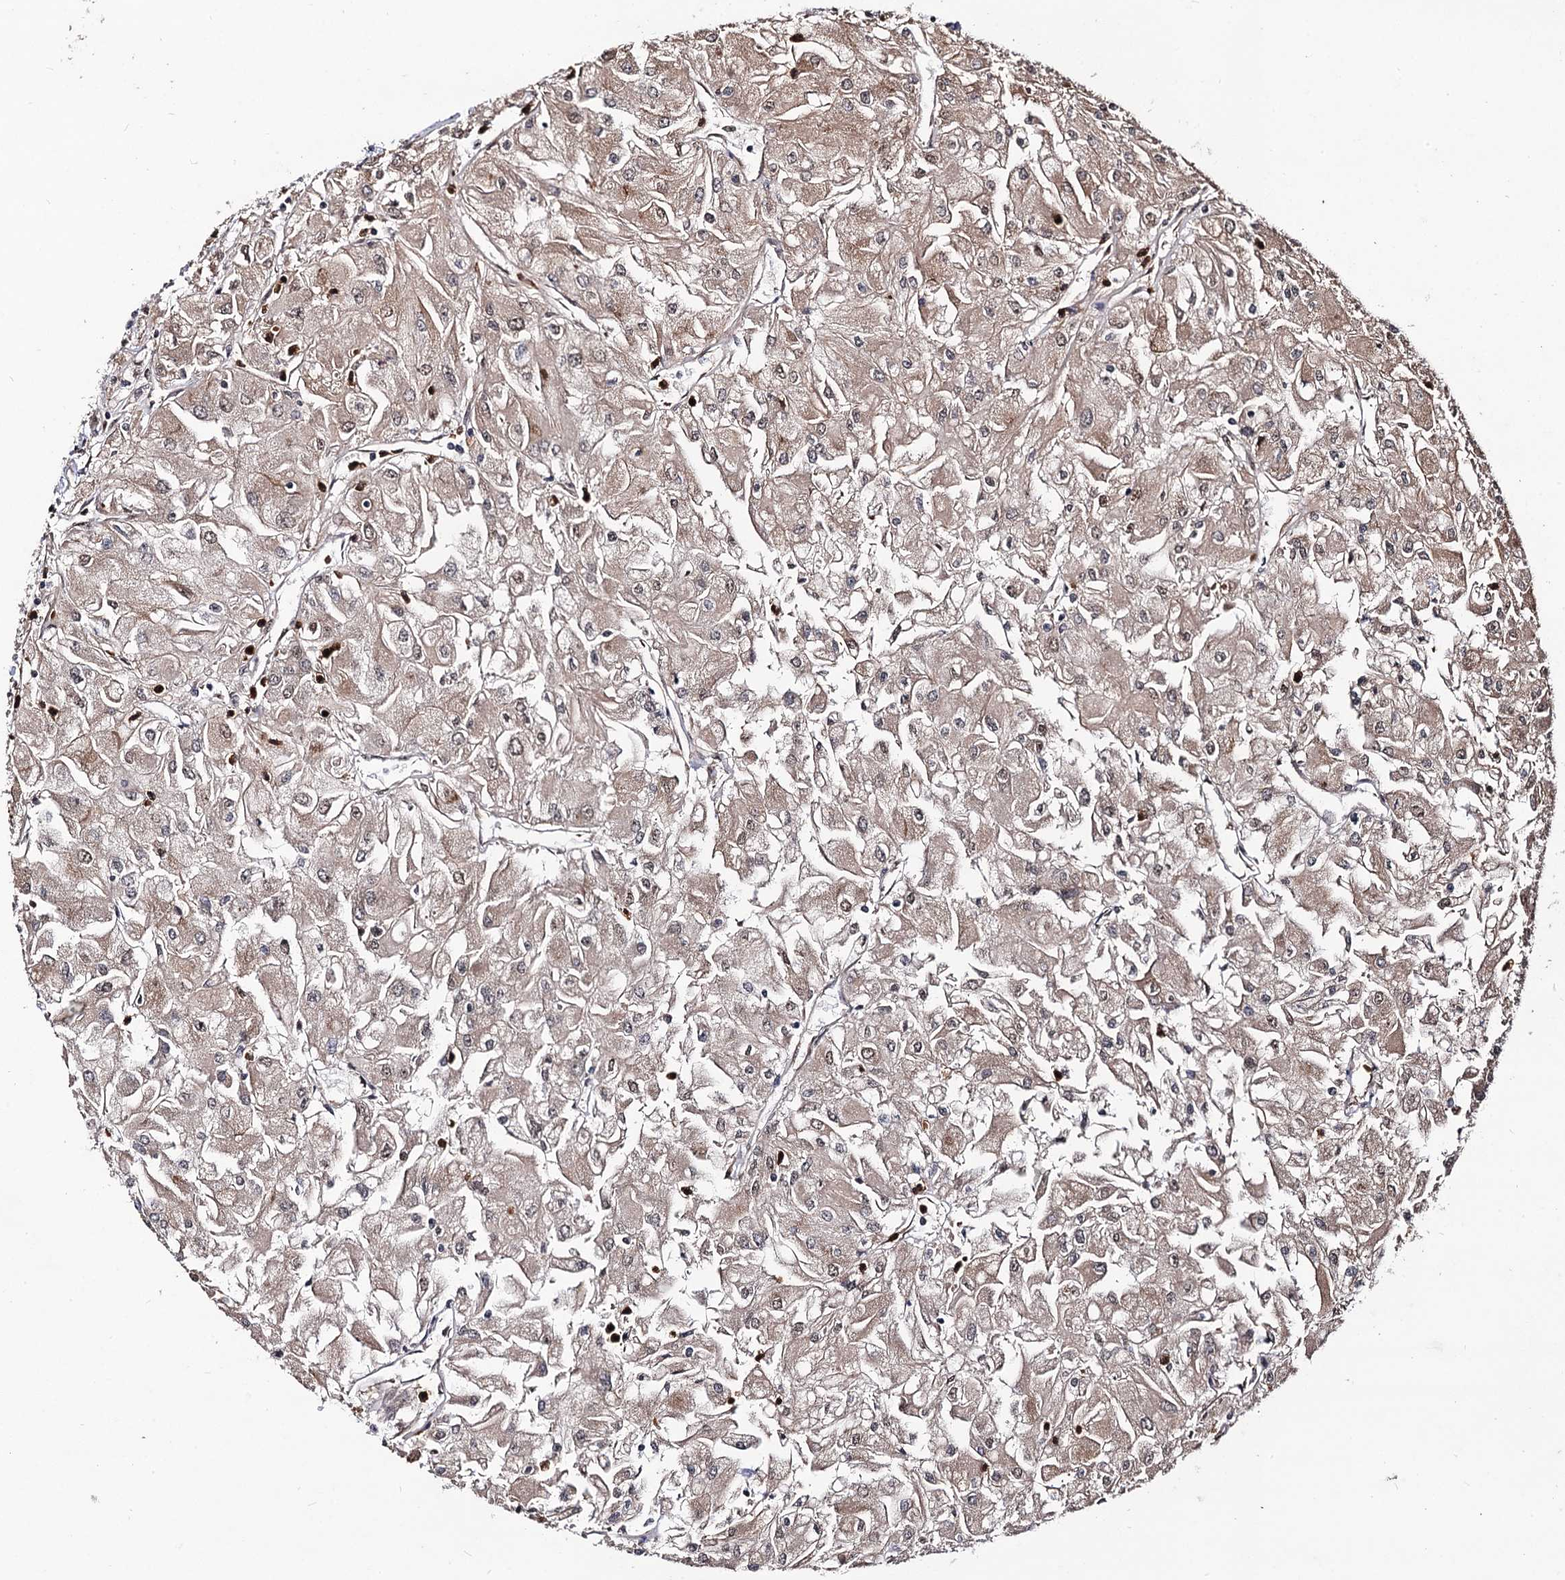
{"staining": {"intensity": "weak", "quantity": ">75%", "location": "cytoplasmic/membranous,nuclear"}, "tissue": "renal cancer", "cell_type": "Tumor cells", "image_type": "cancer", "snomed": [{"axis": "morphology", "description": "Adenocarcinoma, NOS"}, {"axis": "topography", "description": "Kidney"}], "caption": "Immunohistochemical staining of renal cancer demonstrates low levels of weak cytoplasmic/membranous and nuclear protein expression in approximately >75% of tumor cells.", "gene": "SFSWAP", "patient": {"sex": "male", "age": 80}}